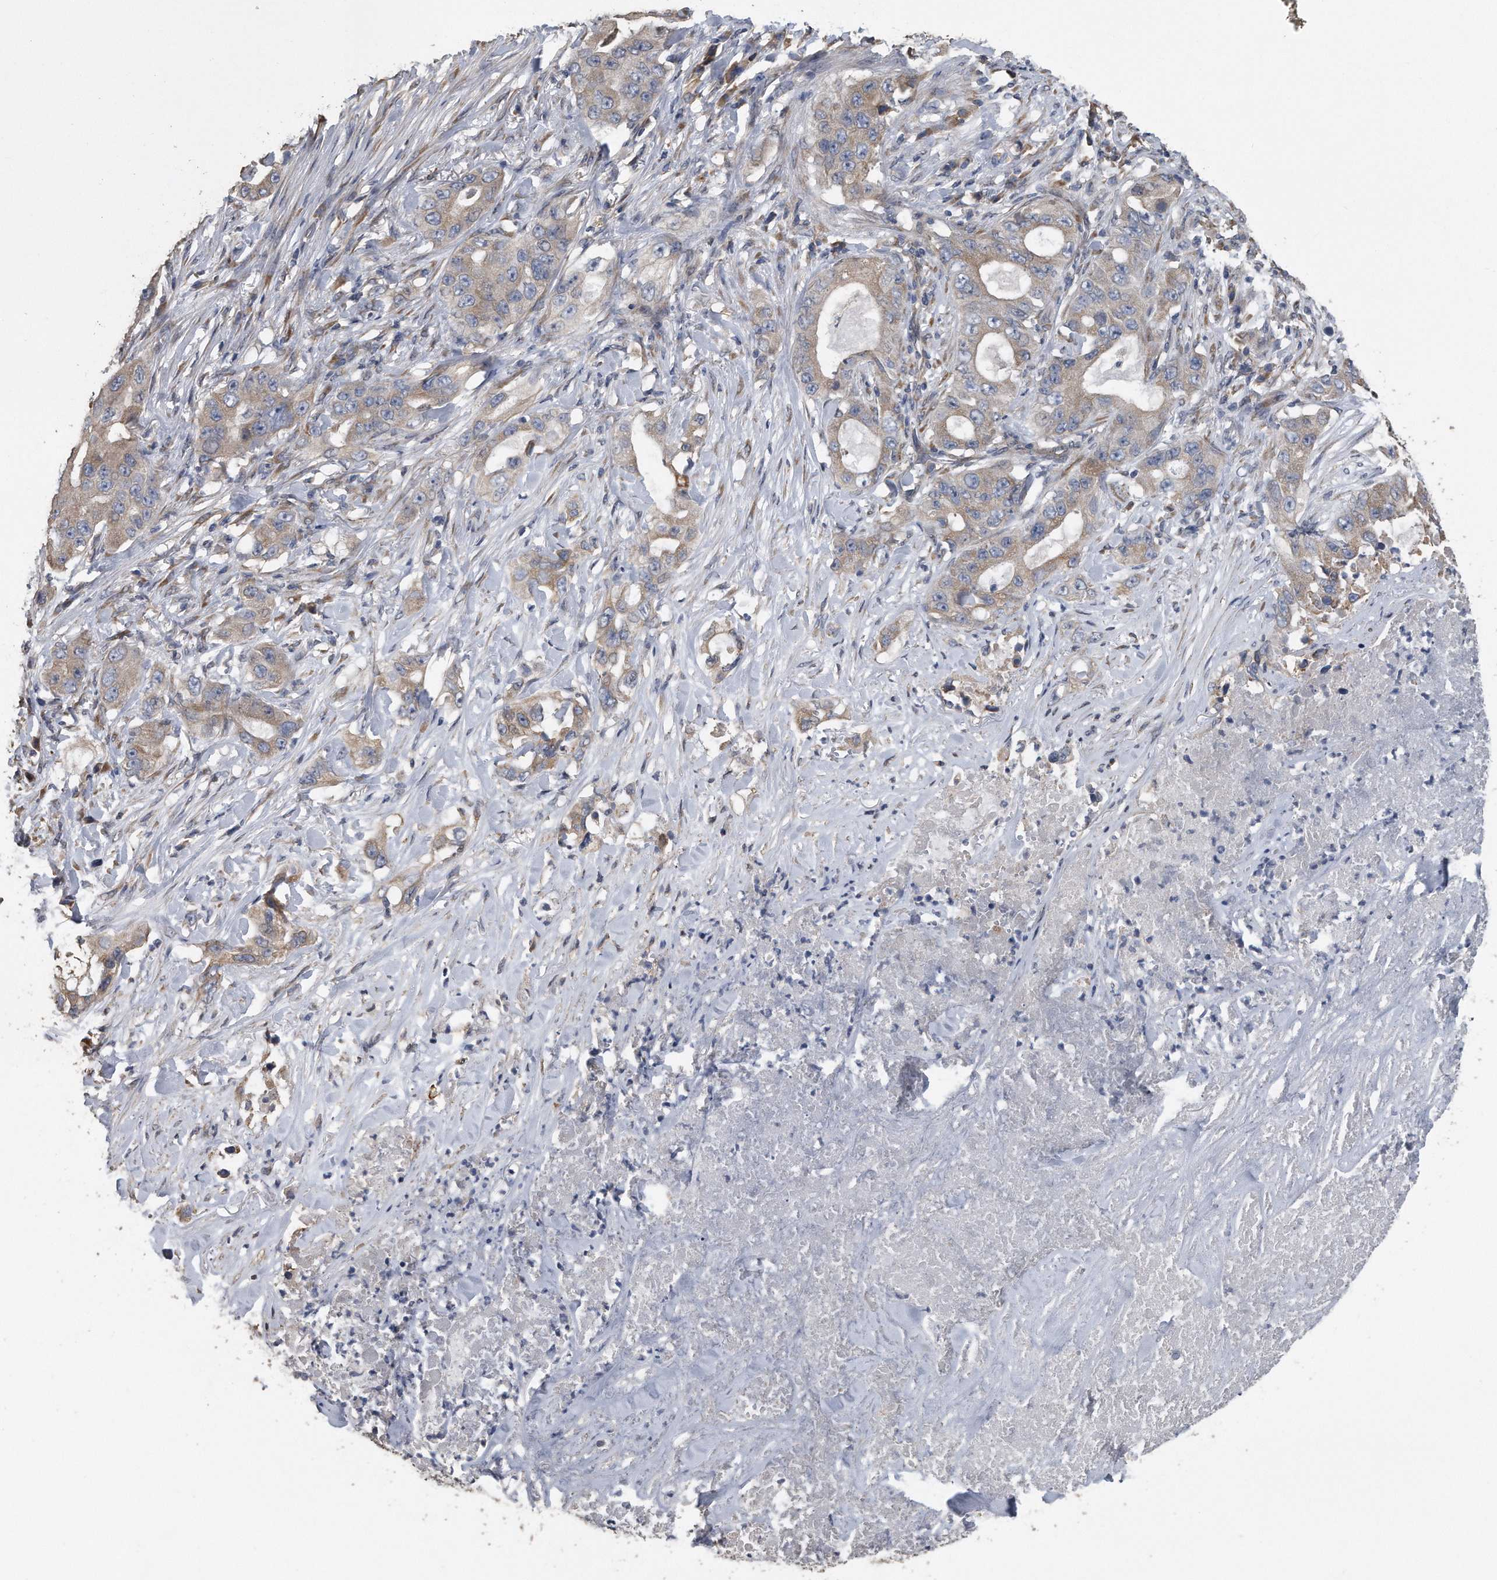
{"staining": {"intensity": "weak", "quantity": "25%-75%", "location": "cytoplasmic/membranous"}, "tissue": "lung cancer", "cell_type": "Tumor cells", "image_type": "cancer", "snomed": [{"axis": "morphology", "description": "Adenocarcinoma, NOS"}, {"axis": "topography", "description": "Lung"}], "caption": "Immunohistochemistry (IHC) staining of lung cancer (adenocarcinoma), which displays low levels of weak cytoplasmic/membranous positivity in about 25%-75% of tumor cells indicating weak cytoplasmic/membranous protein staining. The staining was performed using DAB (3,3'-diaminobenzidine) (brown) for protein detection and nuclei were counterstained in hematoxylin (blue).", "gene": "PCLO", "patient": {"sex": "female", "age": 51}}